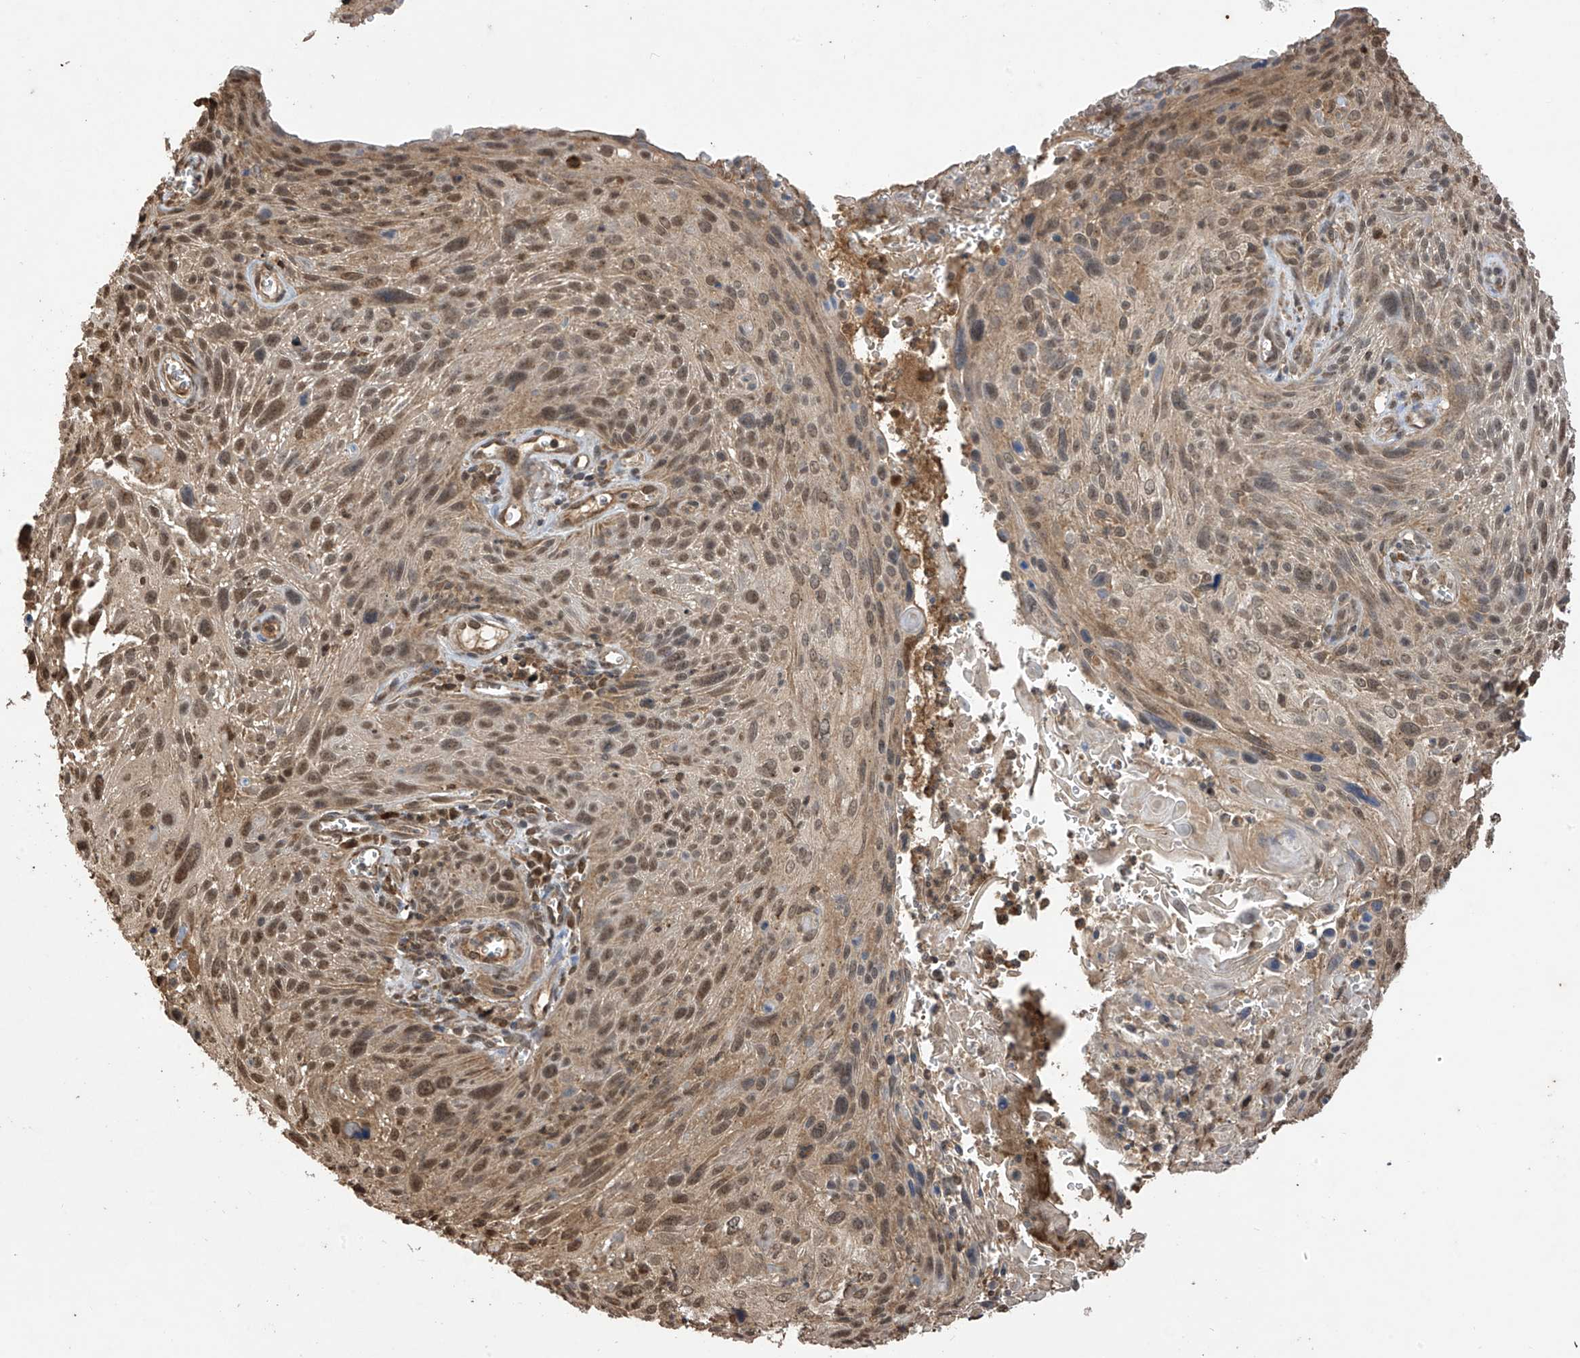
{"staining": {"intensity": "moderate", "quantity": "25%-75%", "location": "nuclear"}, "tissue": "cervical cancer", "cell_type": "Tumor cells", "image_type": "cancer", "snomed": [{"axis": "morphology", "description": "Squamous cell carcinoma, NOS"}, {"axis": "topography", "description": "Cervix"}], "caption": "Moderate nuclear expression for a protein is seen in about 25%-75% of tumor cells of cervical cancer using immunohistochemistry (IHC).", "gene": "PNPT1", "patient": {"sex": "female", "age": 51}}